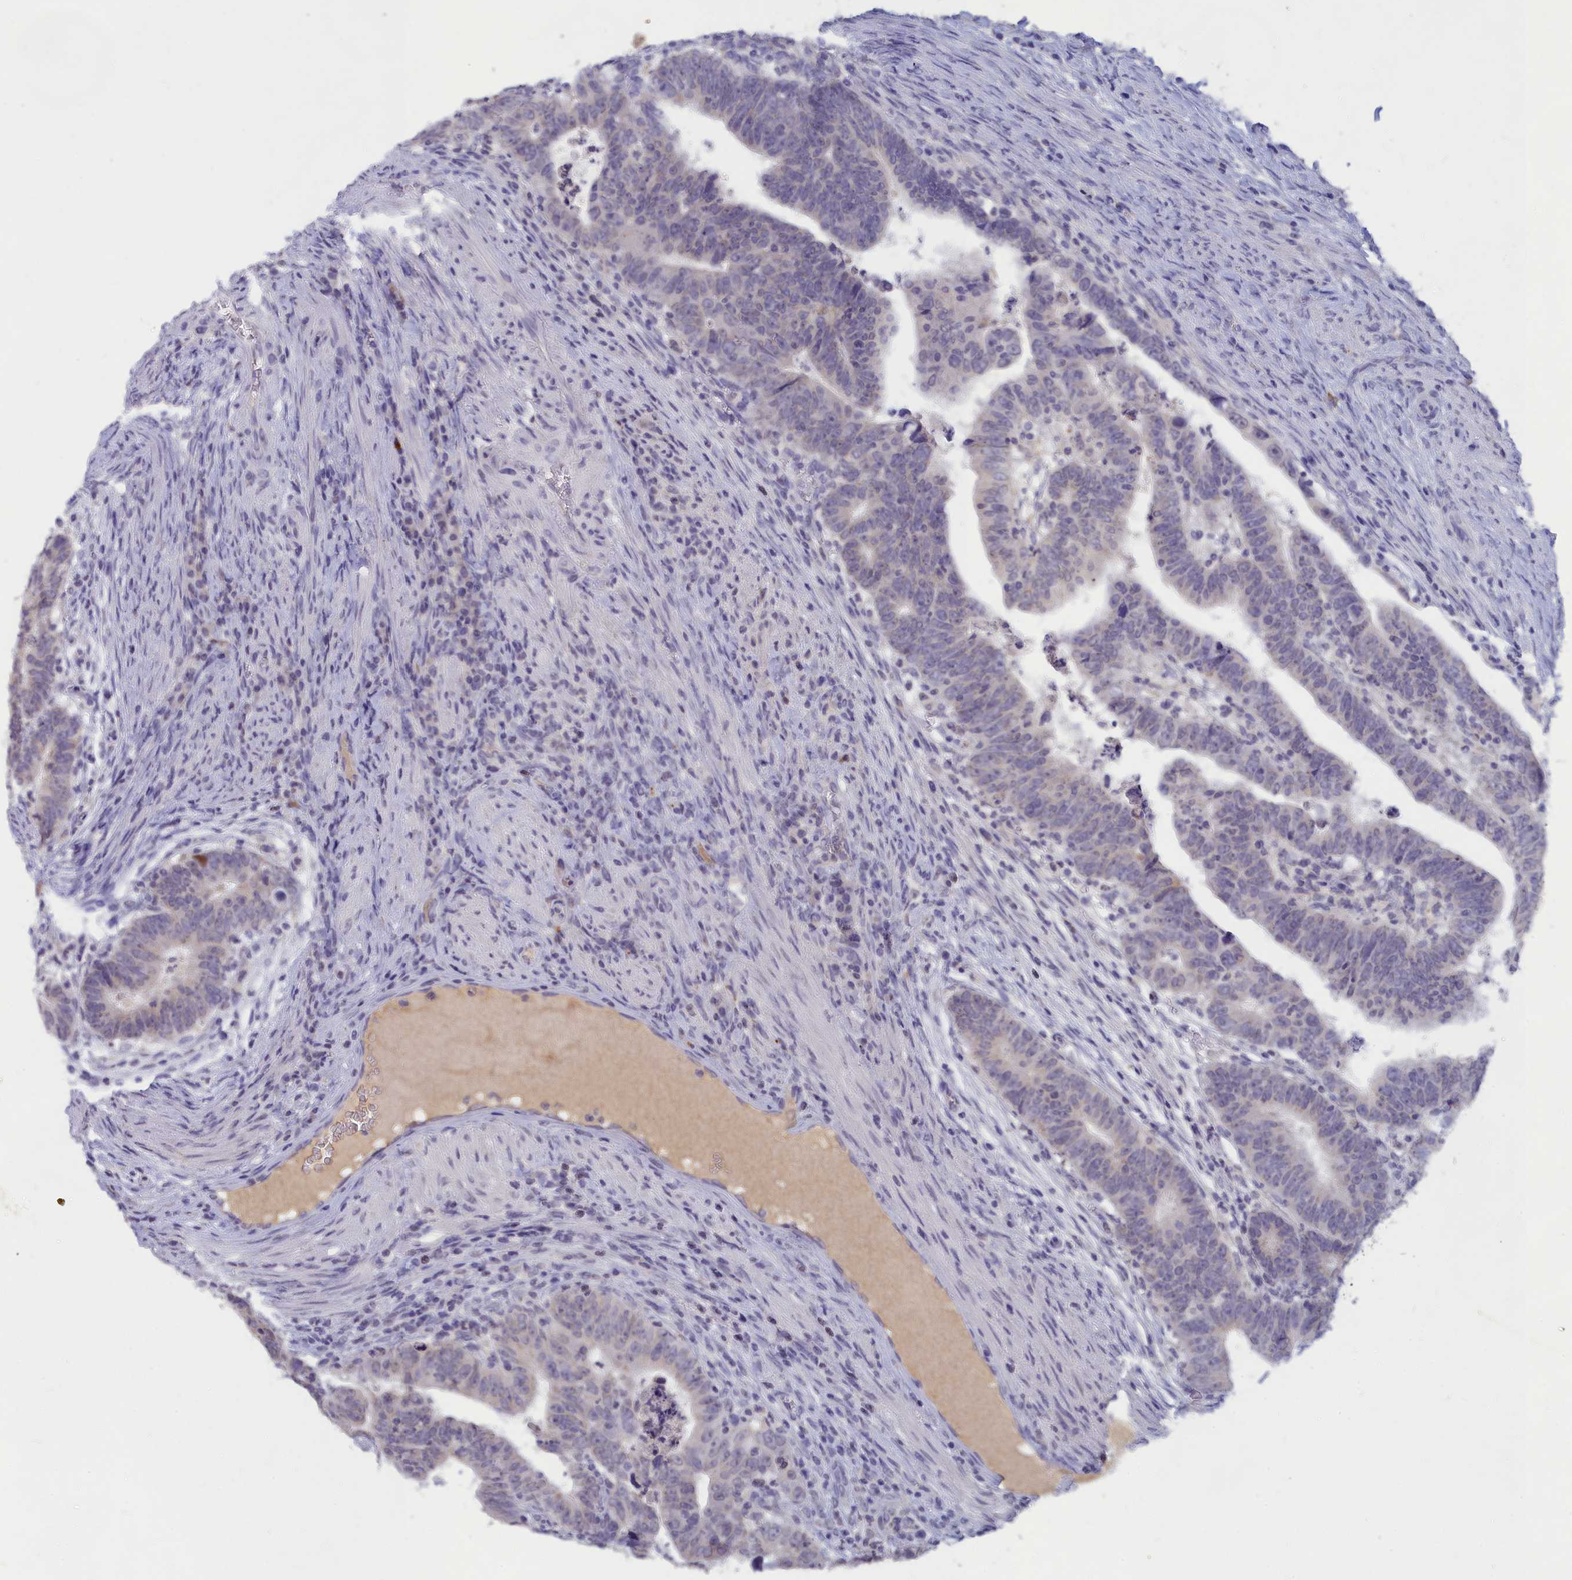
{"staining": {"intensity": "weak", "quantity": "<25%", "location": "cytoplasmic/membranous,nuclear"}, "tissue": "colorectal cancer", "cell_type": "Tumor cells", "image_type": "cancer", "snomed": [{"axis": "morphology", "description": "Normal tissue, NOS"}, {"axis": "morphology", "description": "Adenocarcinoma, NOS"}, {"axis": "topography", "description": "Rectum"}], "caption": "Immunohistochemistry (IHC) photomicrograph of neoplastic tissue: adenocarcinoma (colorectal) stained with DAB exhibits no significant protein staining in tumor cells.", "gene": "LRIF1", "patient": {"sex": "female", "age": 65}}